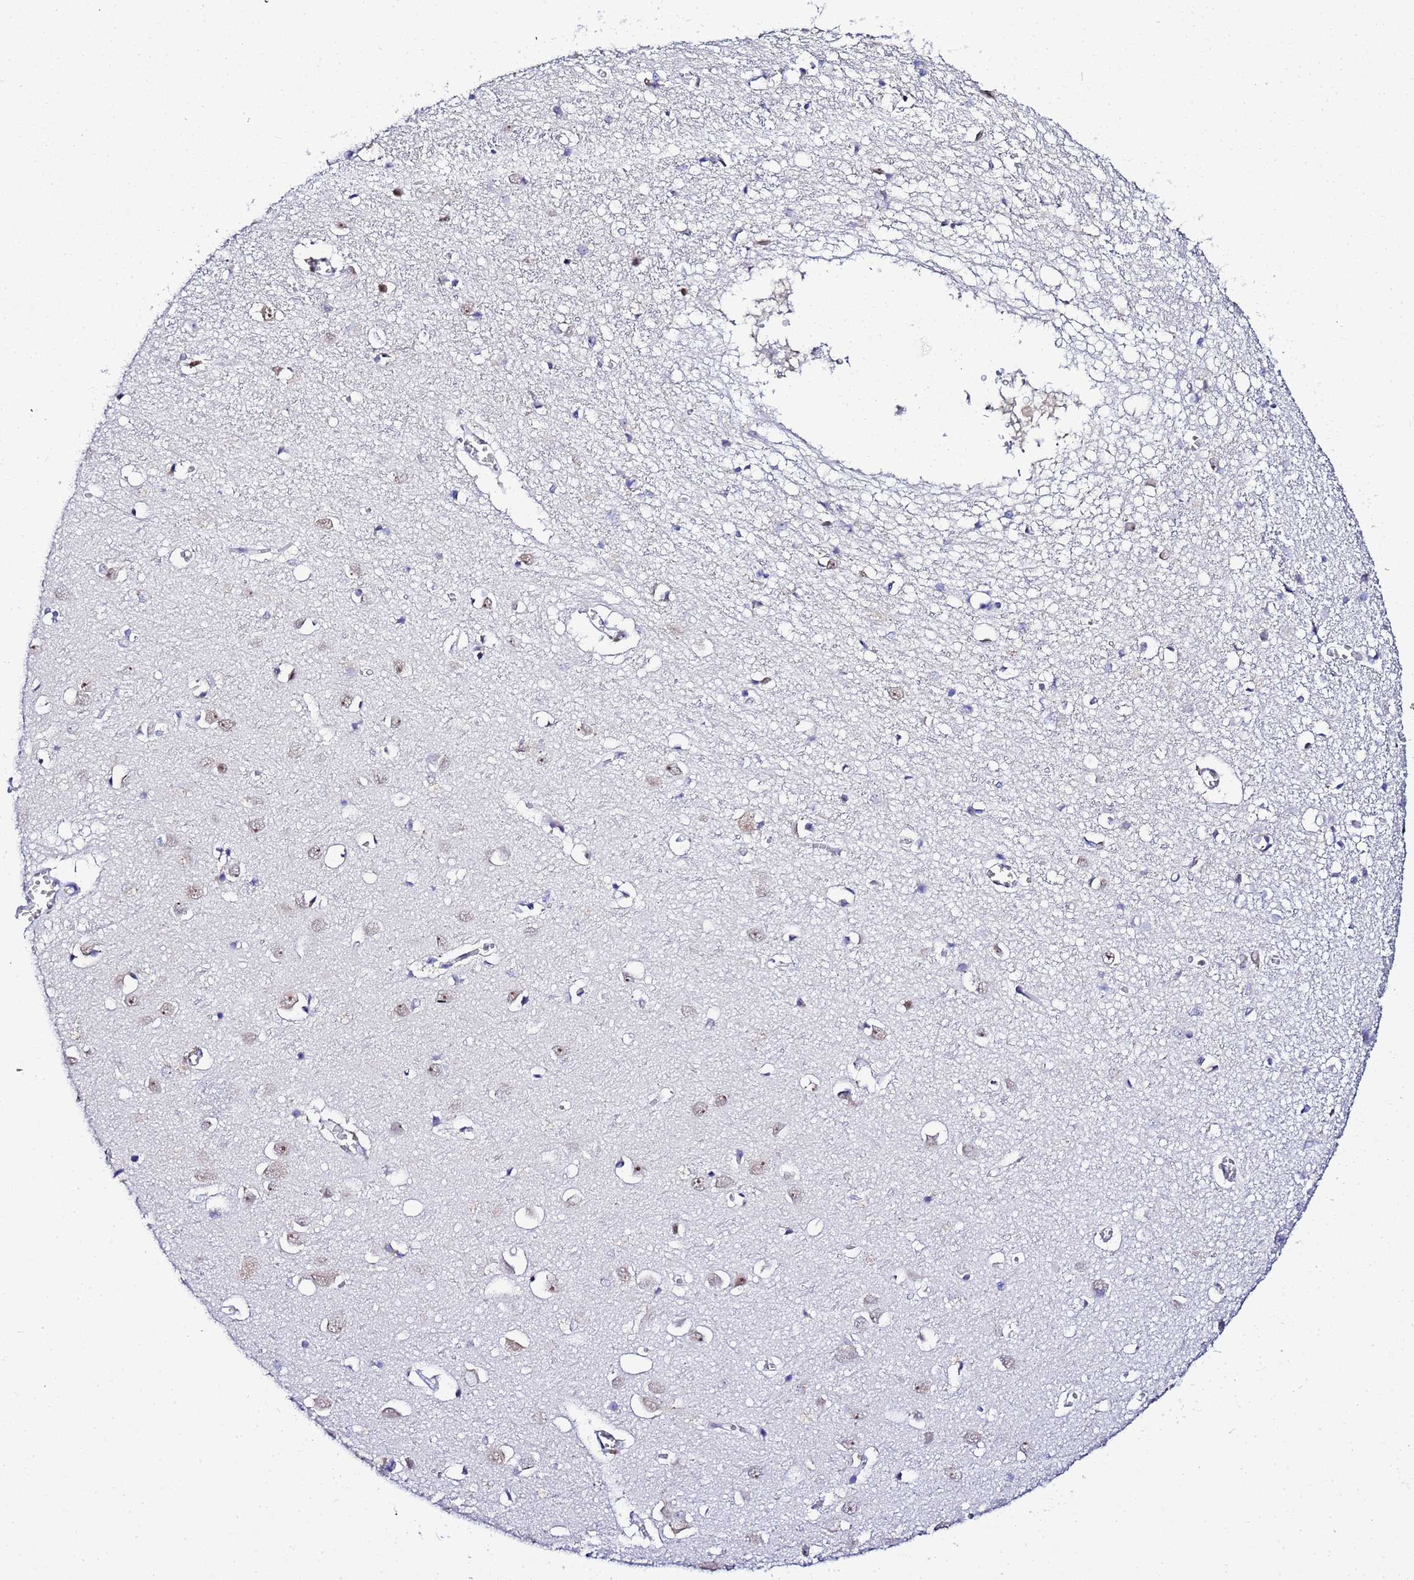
{"staining": {"intensity": "negative", "quantity": "none", "location": "none"}, "tissue": "cerebral cortex", "cell_type": "Endothelial cells", "image_type": "normal", "snomed": [{"axis": "morphology", "description": "Normal tissue, NOS"}, {"axis": "topography", "description": "Cerebral cortex"}], "caption": "IHC histopathology image of benign cerebral cortex: cerebral cortex stained with DAB displays no significant protein staining in endothelial cells. Nuclei are stained in blue.", "gene": "ACTL6B", "patient": {"sex": "female", "age": 64}}